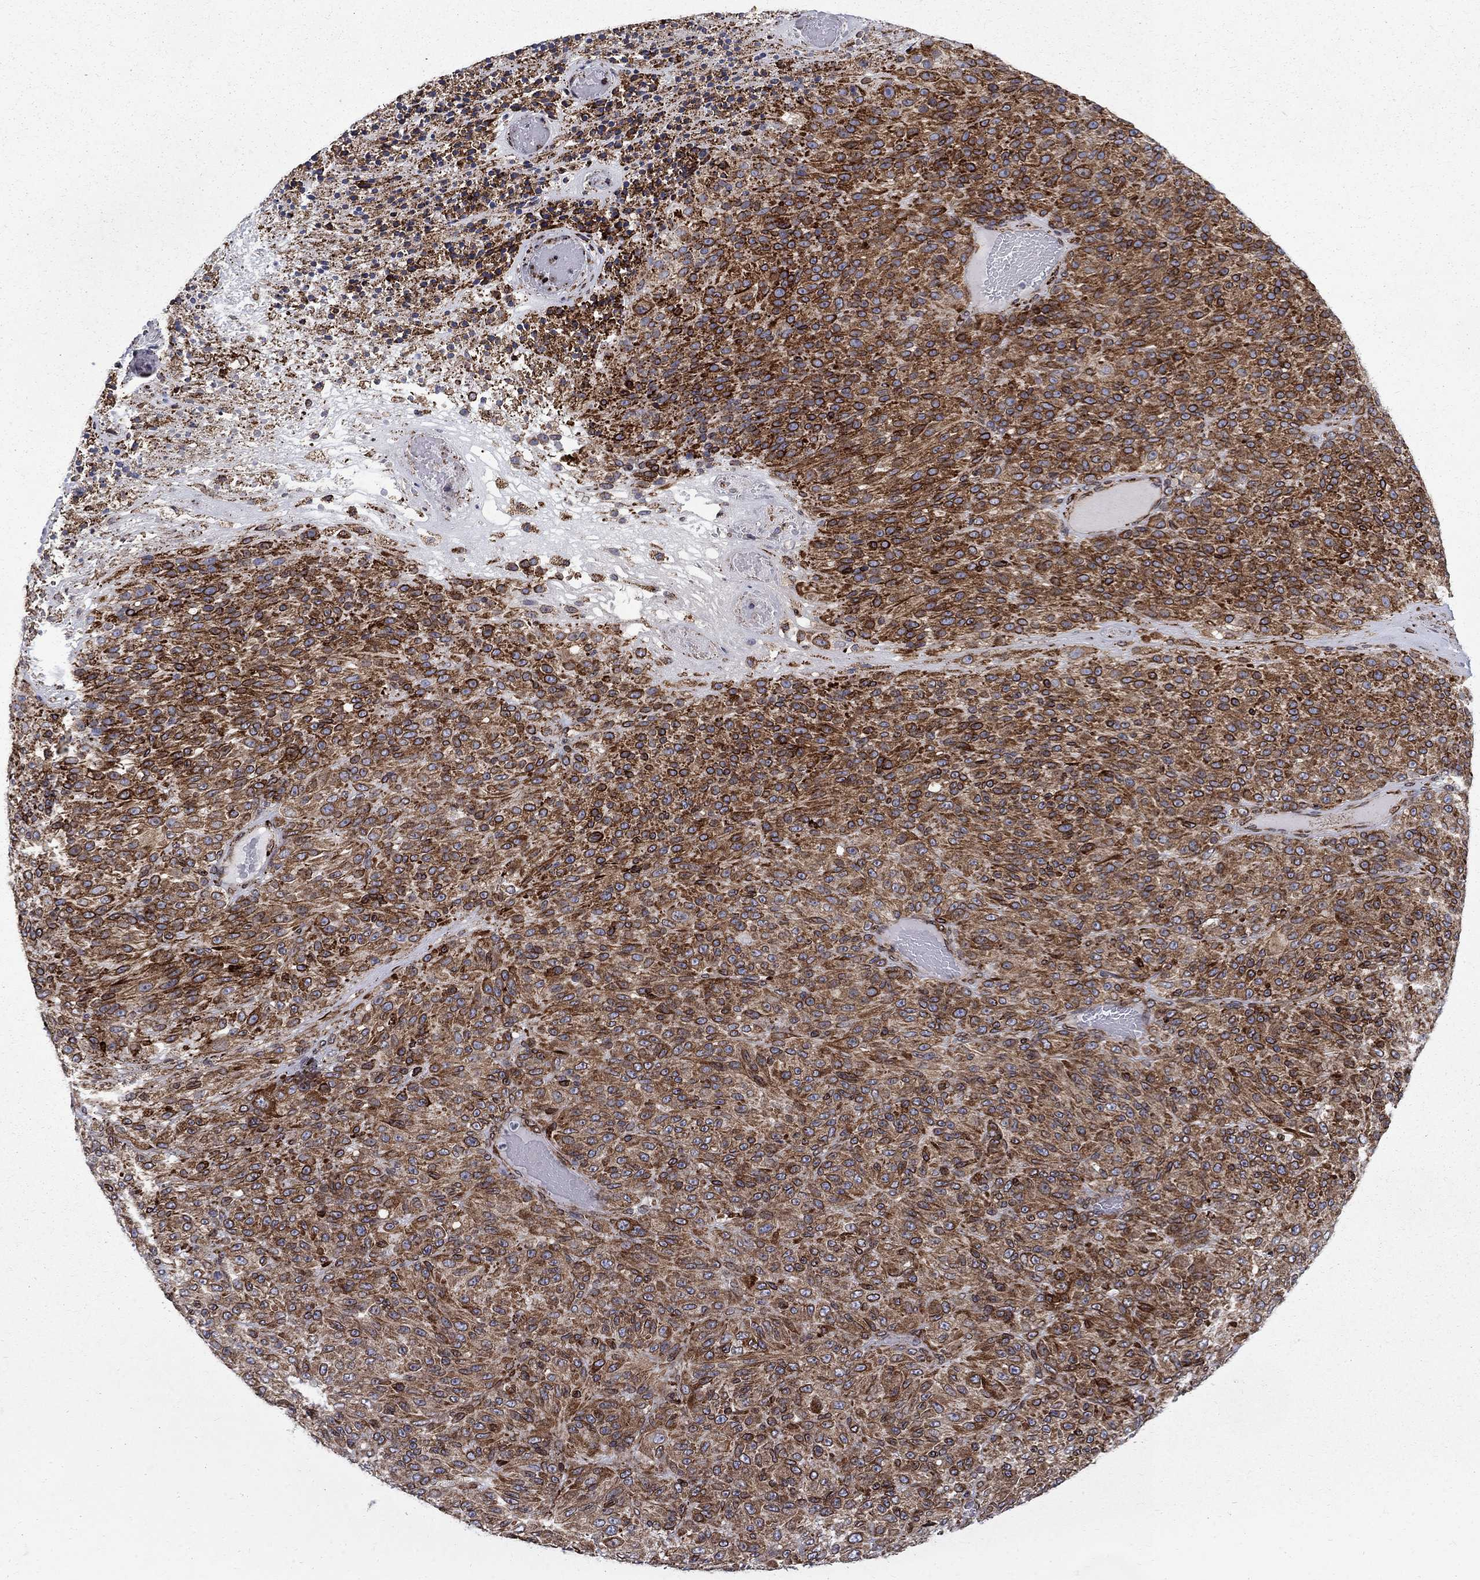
{"staining": {"intensity": "strong", "quantity": "25%-75%", "location": "cytoplasmic/membranous,nuclear"}, "tissue": "melanoma", "cell_type": "Tumor cells", "image_type": "cancer", "snomed": [{"axis": "morphology", "description": "Malignant melanoma, Metastatic site"}, {"axis": "topography", "description": "Brain"}], "caption": "Protein analysis of malignant melanoma (metastatic site) tissue demonstrates strong cytoplasmic/membranous and nuclear positivity in about 25%-75% of tumor cells.", "gene": "CAB39L", "patient": {"sex": "female", "age": 56}}